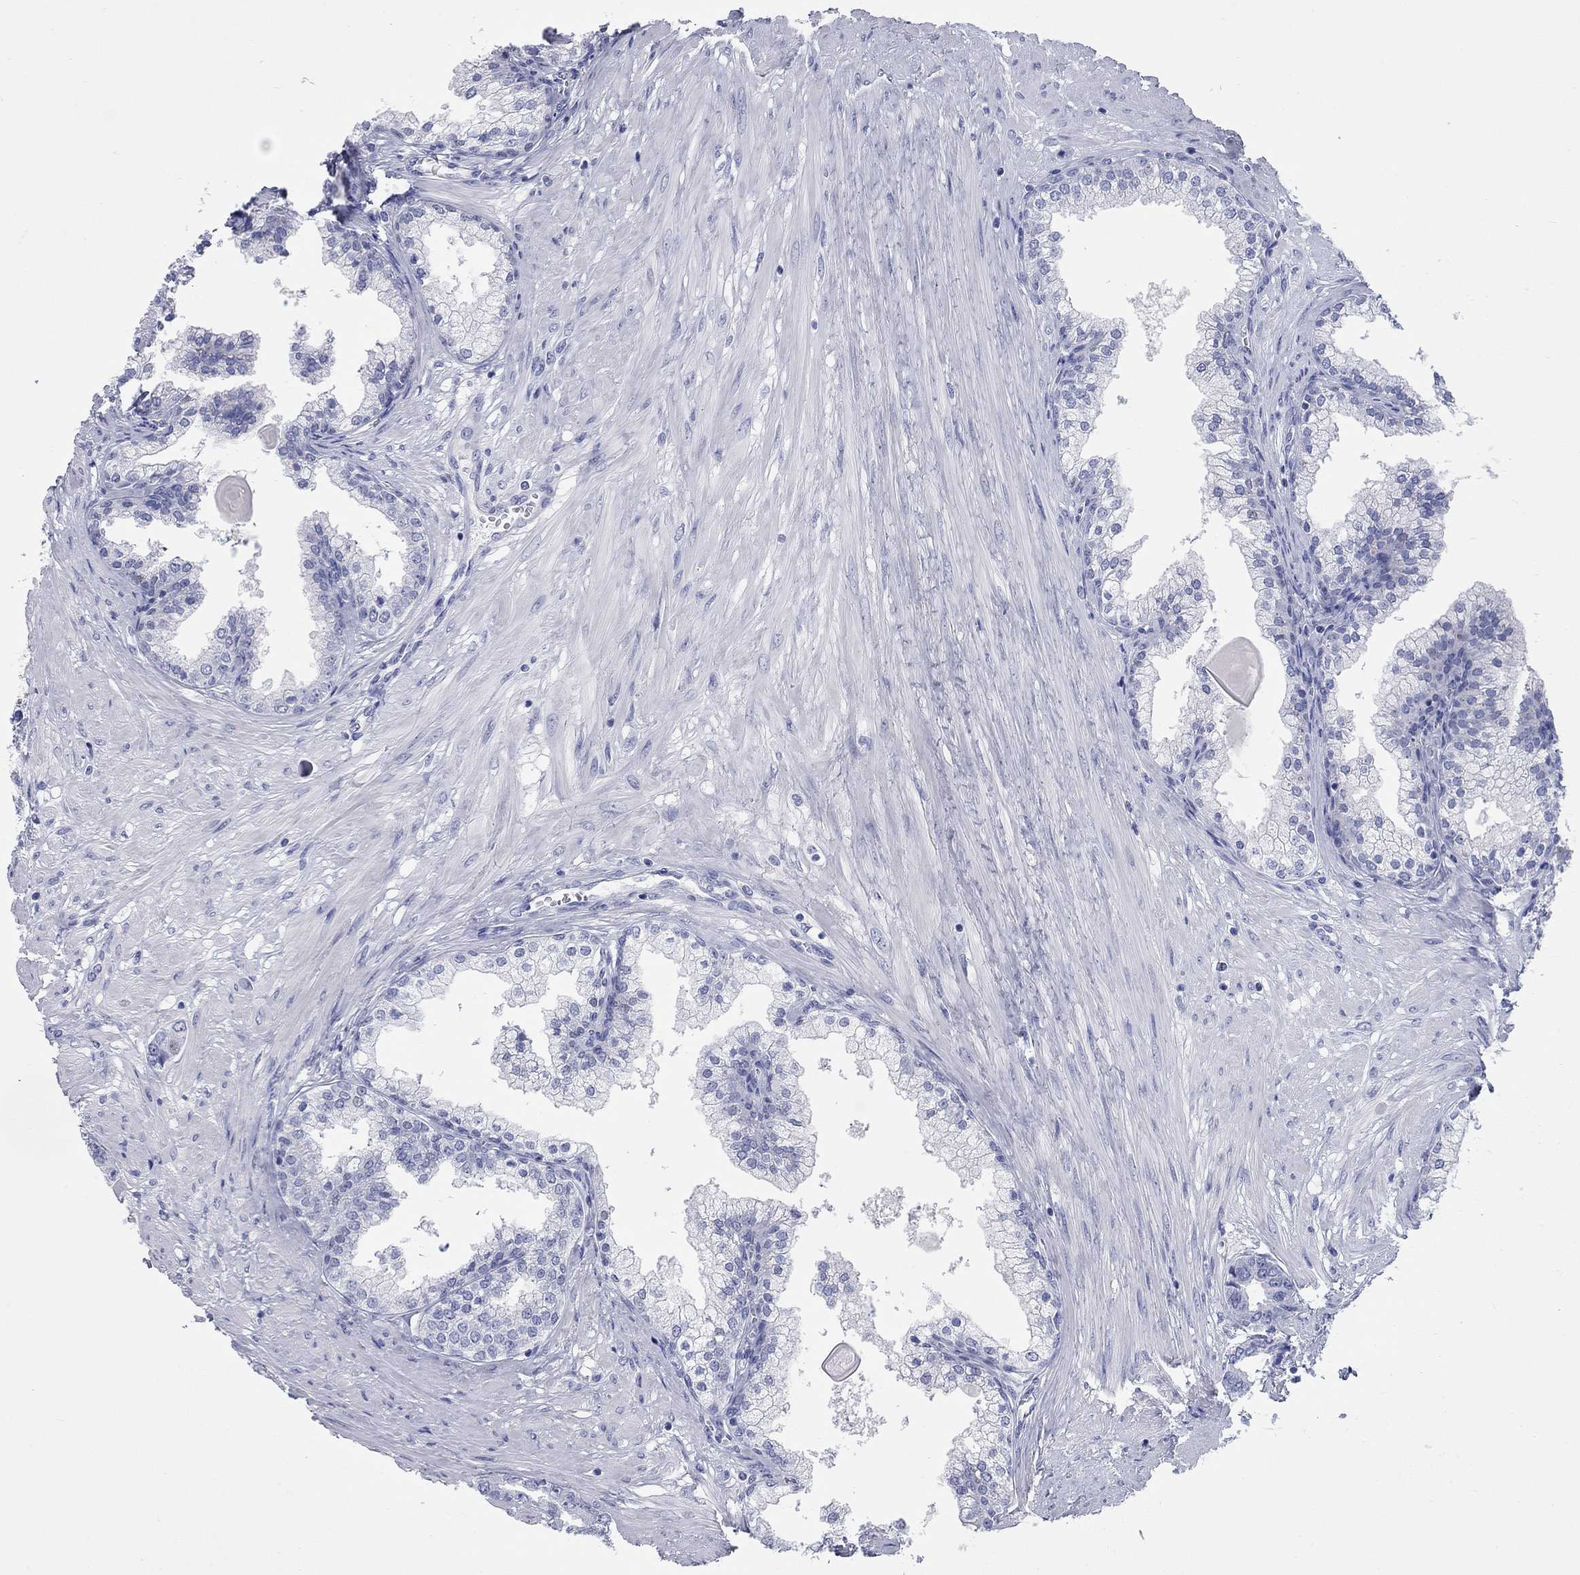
{"staining": {"intensity": "negative", "quantity": "none", "location": "none"}, "tissue": "prostate cancer", "cell_type": "Tumor cells", "image_type": "cancer", "snomed": [{"axis": "morphology", "description": "Adenocarcinoma, NOS"}, {"axis": "topography", "description": "Prostate"}], "caption": "An IHC image of prostate cancer is shown. There is no staining in tumor cells of prostate cancer.", "gene": "CCNA1", "patient": {"sex": "male", "age": 67}}